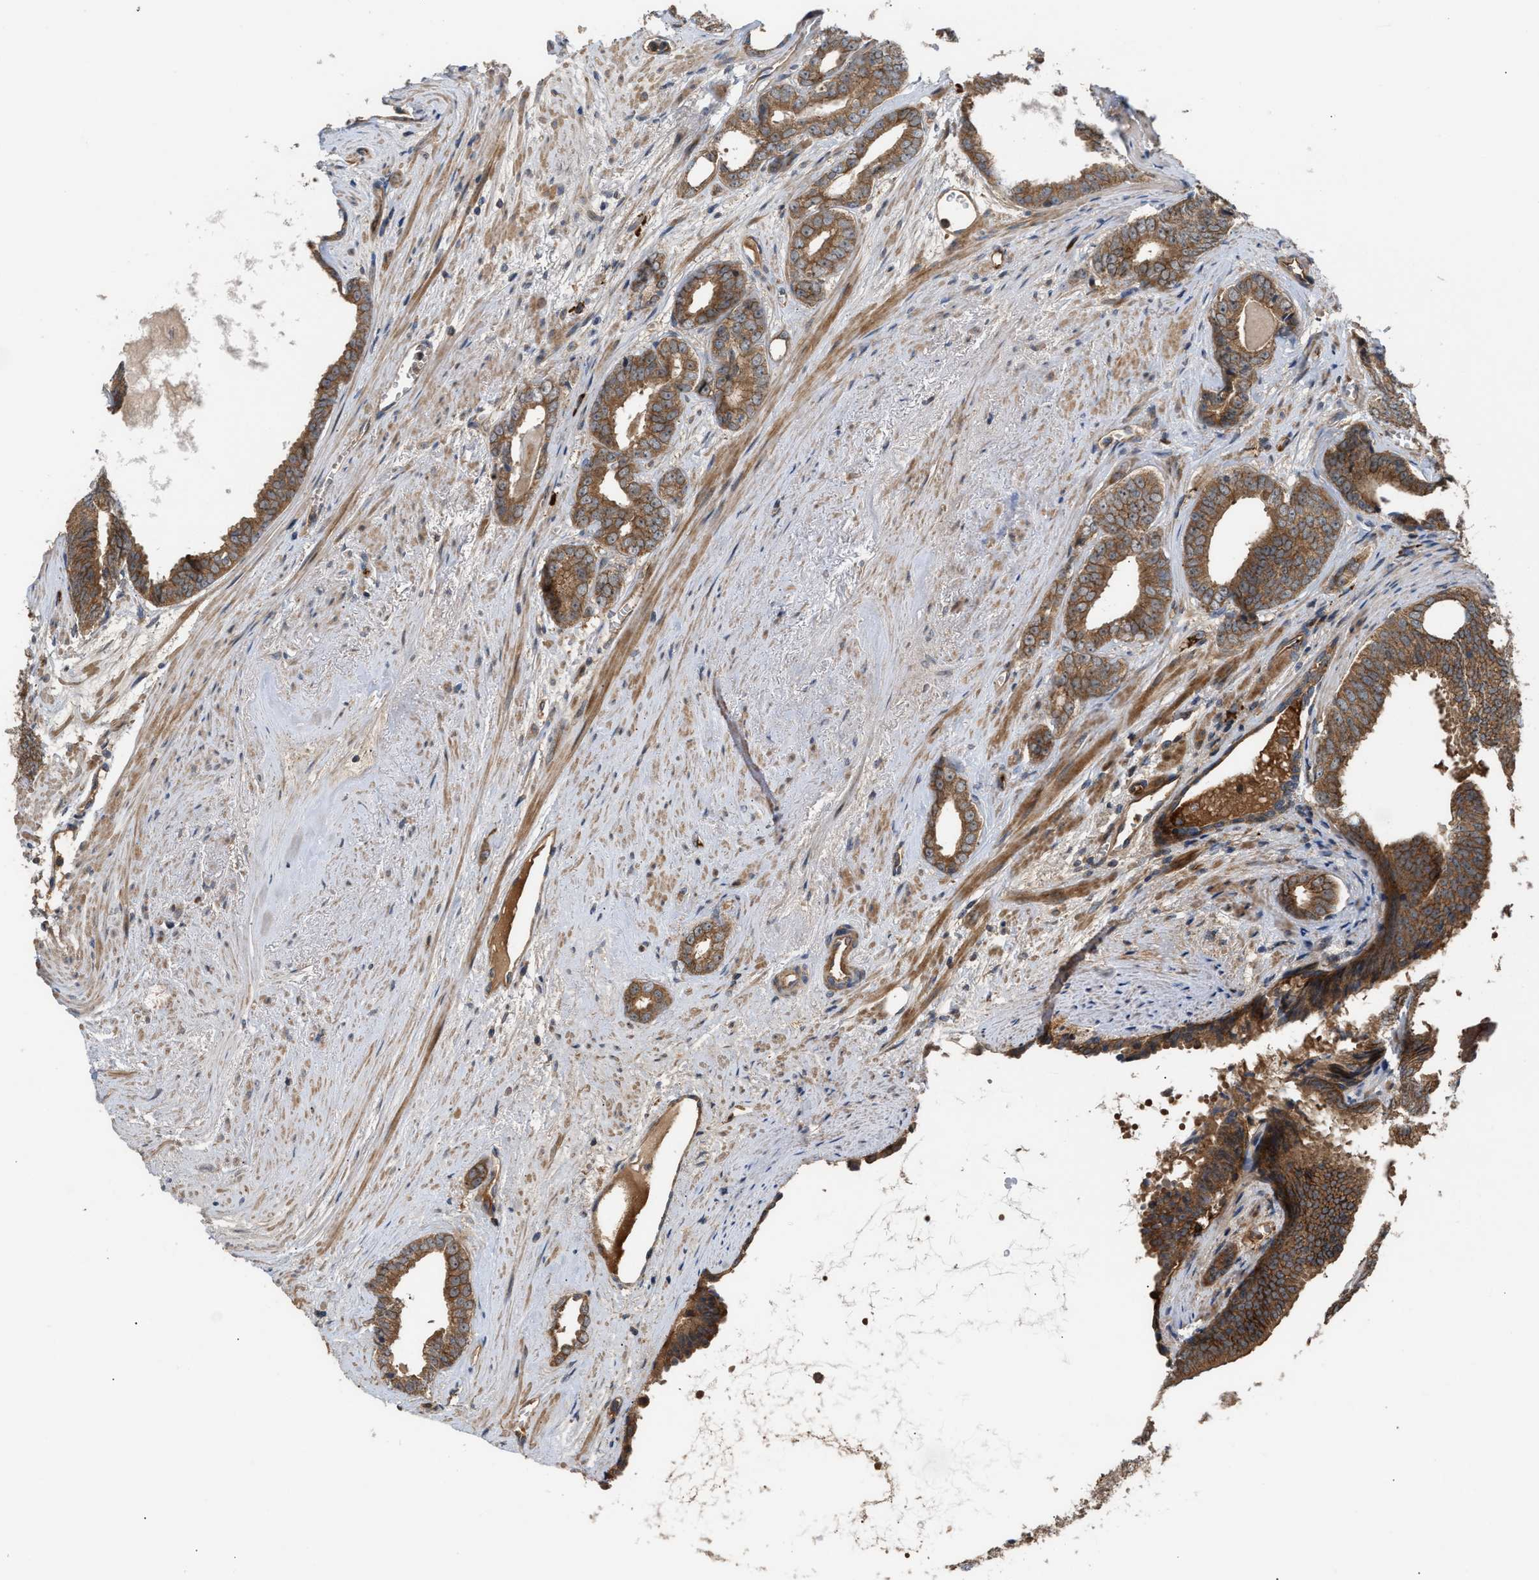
{"staining": {"intensity": "moderate", "quantity": ">75%", "location": "cytoplasmic/membranous"}, "tissue": "prostate cancer", "cell_type": "Tumor cells", "image_type": "cancer", "snomed": [{"axis": "morphology", "description": "Adenocarcinoma, Medium grade"}, {"axis": "topography", "description": "Prostate"}], "caption": "Immunohistochemistry histopathology image of neoplastic tissue: human prostate medium-grade adenocarcinoma stained using IHC shows medium levels of moderate protein expression localized specifically in the cytoplasmic/membranous of tumor cells, appearing as a cytoplasmic/membranous brown color.", "gene": "STAU1", "patient": {"sex": "male", "age": 79}}